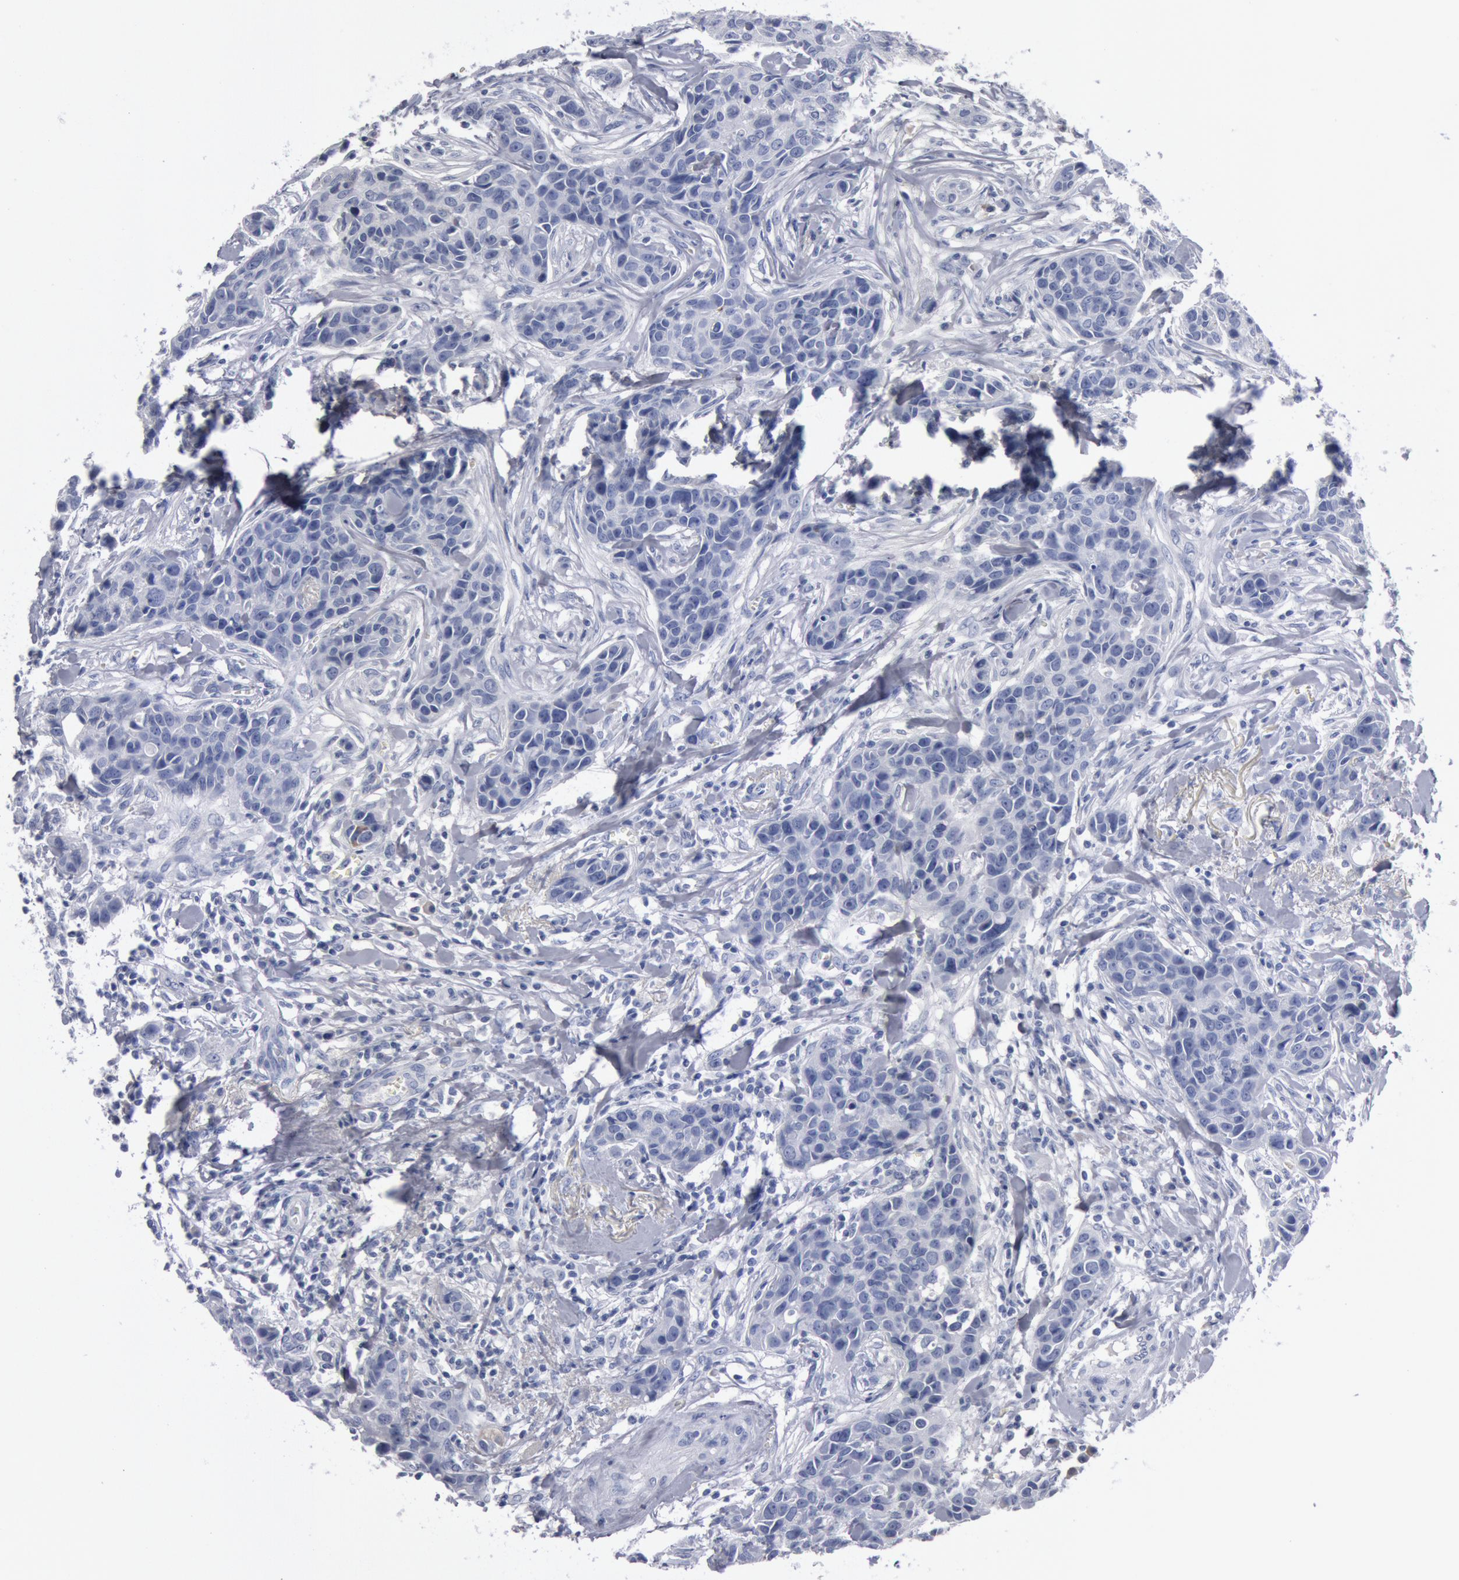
{"staining": {"intensity": "negative", "quantity": "none", "location": "none"}, "tissue": "breast cancer", "cell_type": "Tumor cells", "image_type": "cancer", "snomed": [{"axis": "morphology", "description": "Duct carcinoma"}, {"axis": "topography", "description": "Breast"}], "caption": "Breast cancer (intraductal carcinoma) was stained to show a protein in brown. There is no significant staining in tumor cells.", "gene": "FOXA2", "patient": {"sex": "female", "age": 91}}